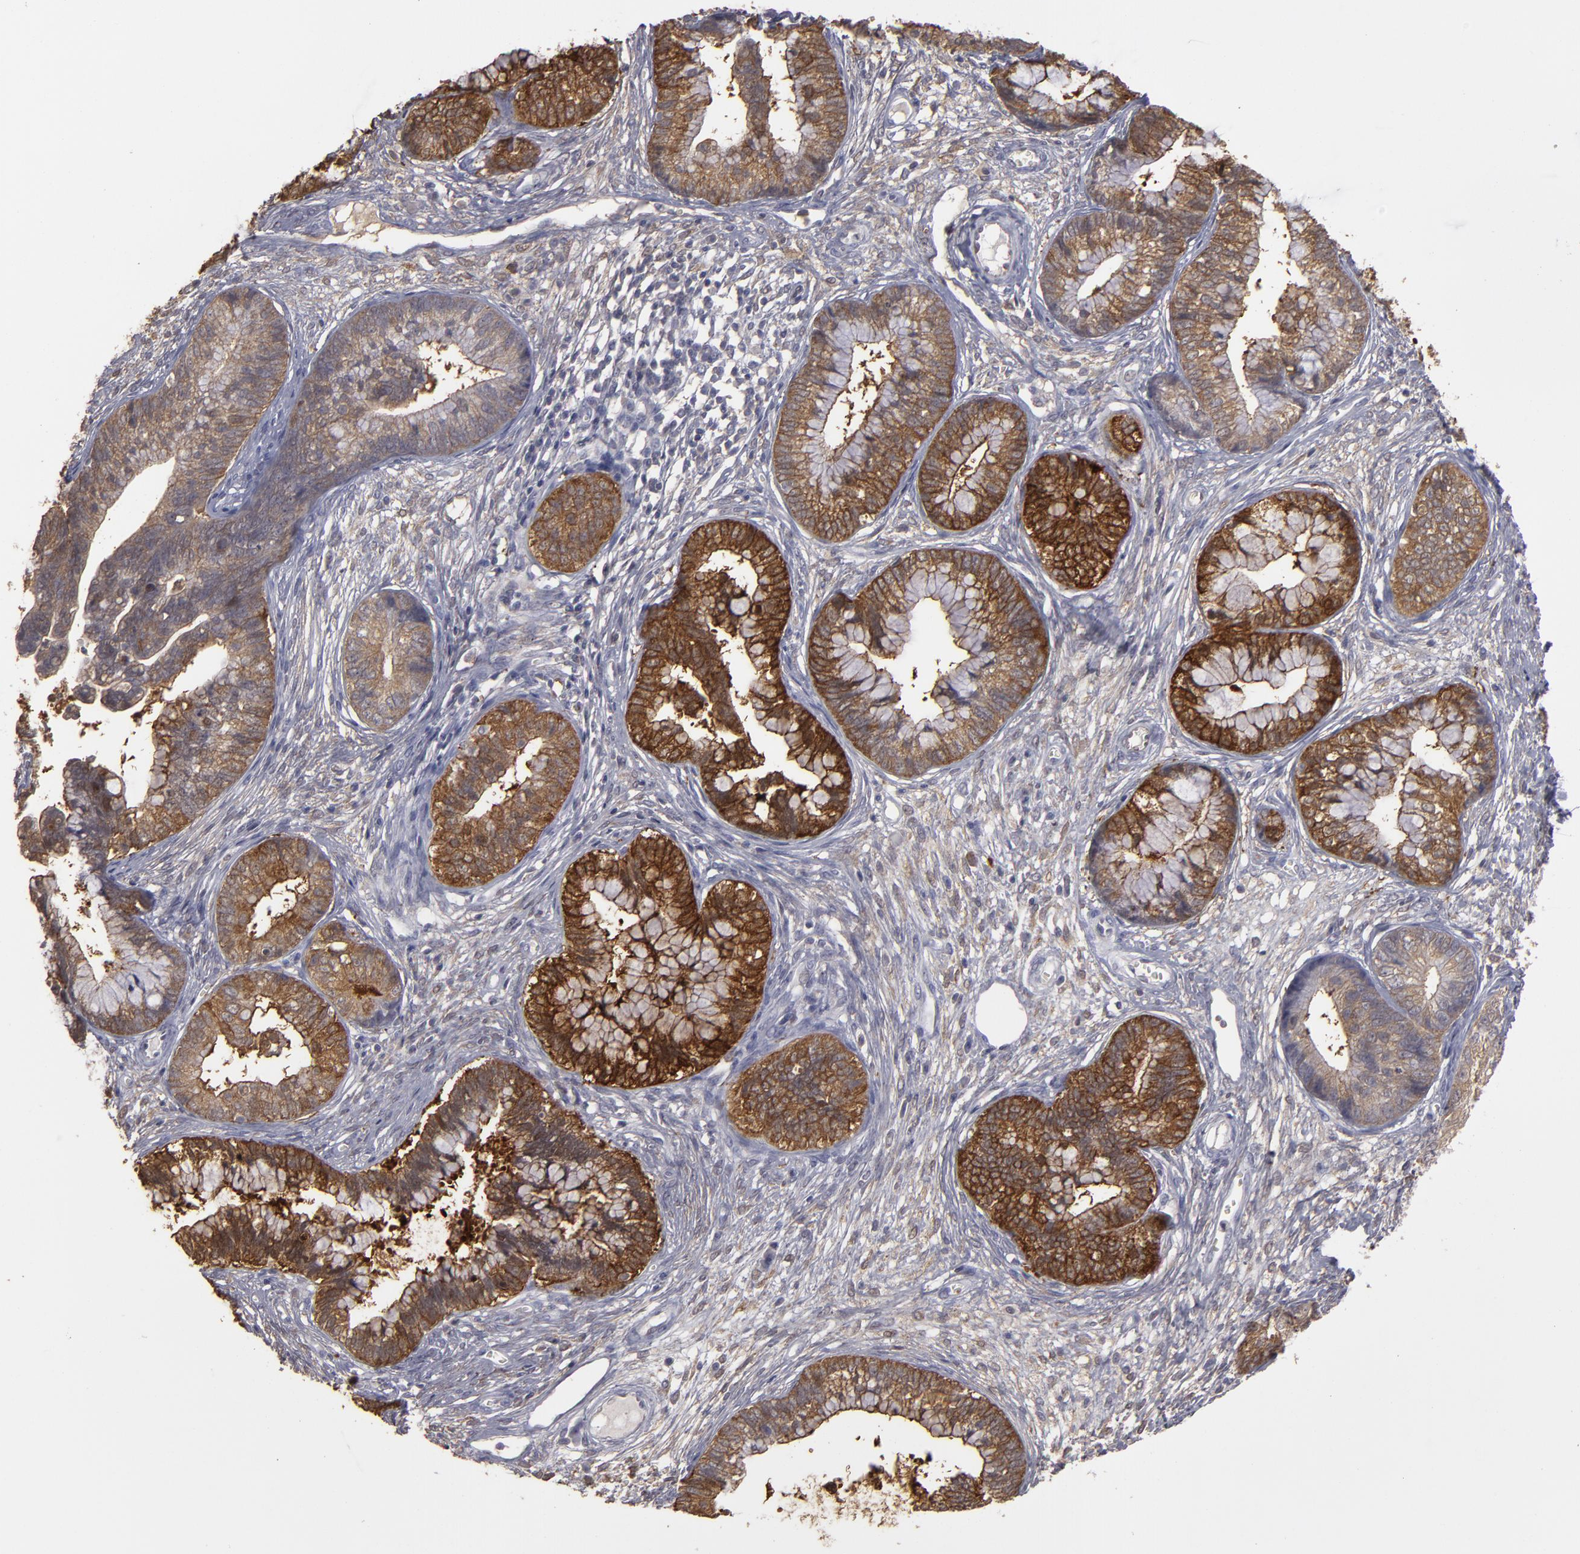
{"staining": {"intensity": "strong", "quantity": ">75%", "location": "cytoplasmic/membranous"}, "tissue": "cervical cancer", "cell_type": "Tumor cells", "image_type": "cancer", "snomed": [{"axis": "morphology", "description": "Adenocarcinoma, NOS"}, {"axis": "topography", "description": "Cervix"}], "caption": "An image showing strong cytoplasmic/membranous positivity in about >75% of tumor cells in cervical cancer, as visualized by brown immunohistochemical staining.", "gene": "SEMA3G", "patient": {"sex": "female", "age": 44}}